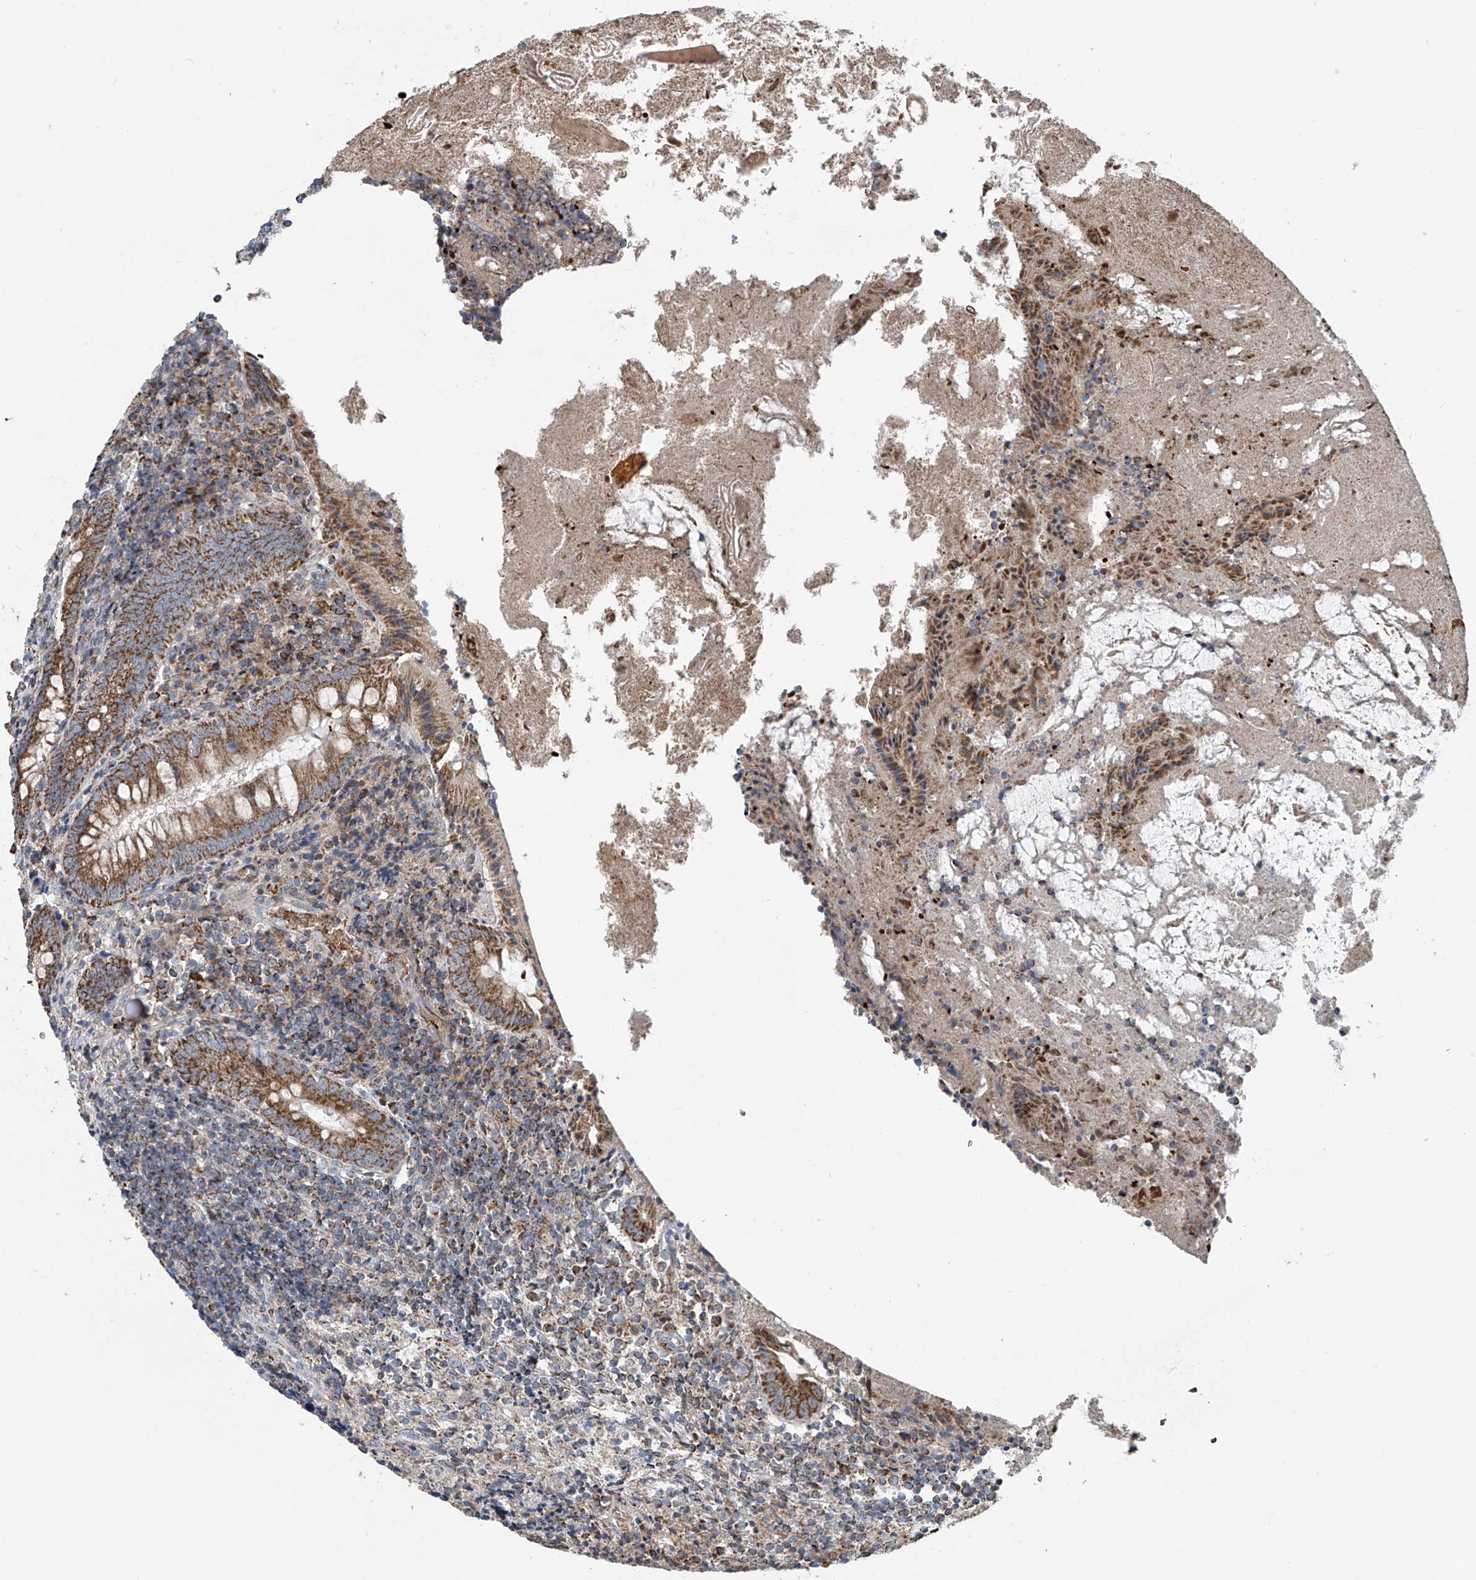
{"staining": {"intensity": "moderate", "quantity": ">75%", "location": "cytoplasmic/membranous"}, "tissue": "appendix", "cell_type": "Glandular cells", "image_type": "normal", "snomed": [{"axis": "morphology", "description": "Normal tissue, NOS"}, {"axis": "topography", "description": "Appendix"}], "caption": "Immunohistochemical staining of unremarkable appendix shows >75% levels of moderate cytoplasmic/membranous protein expression in about >75% of glandular cells.", "gene": "COMMD1", "patient": {"sex": "female", "age": 17}}